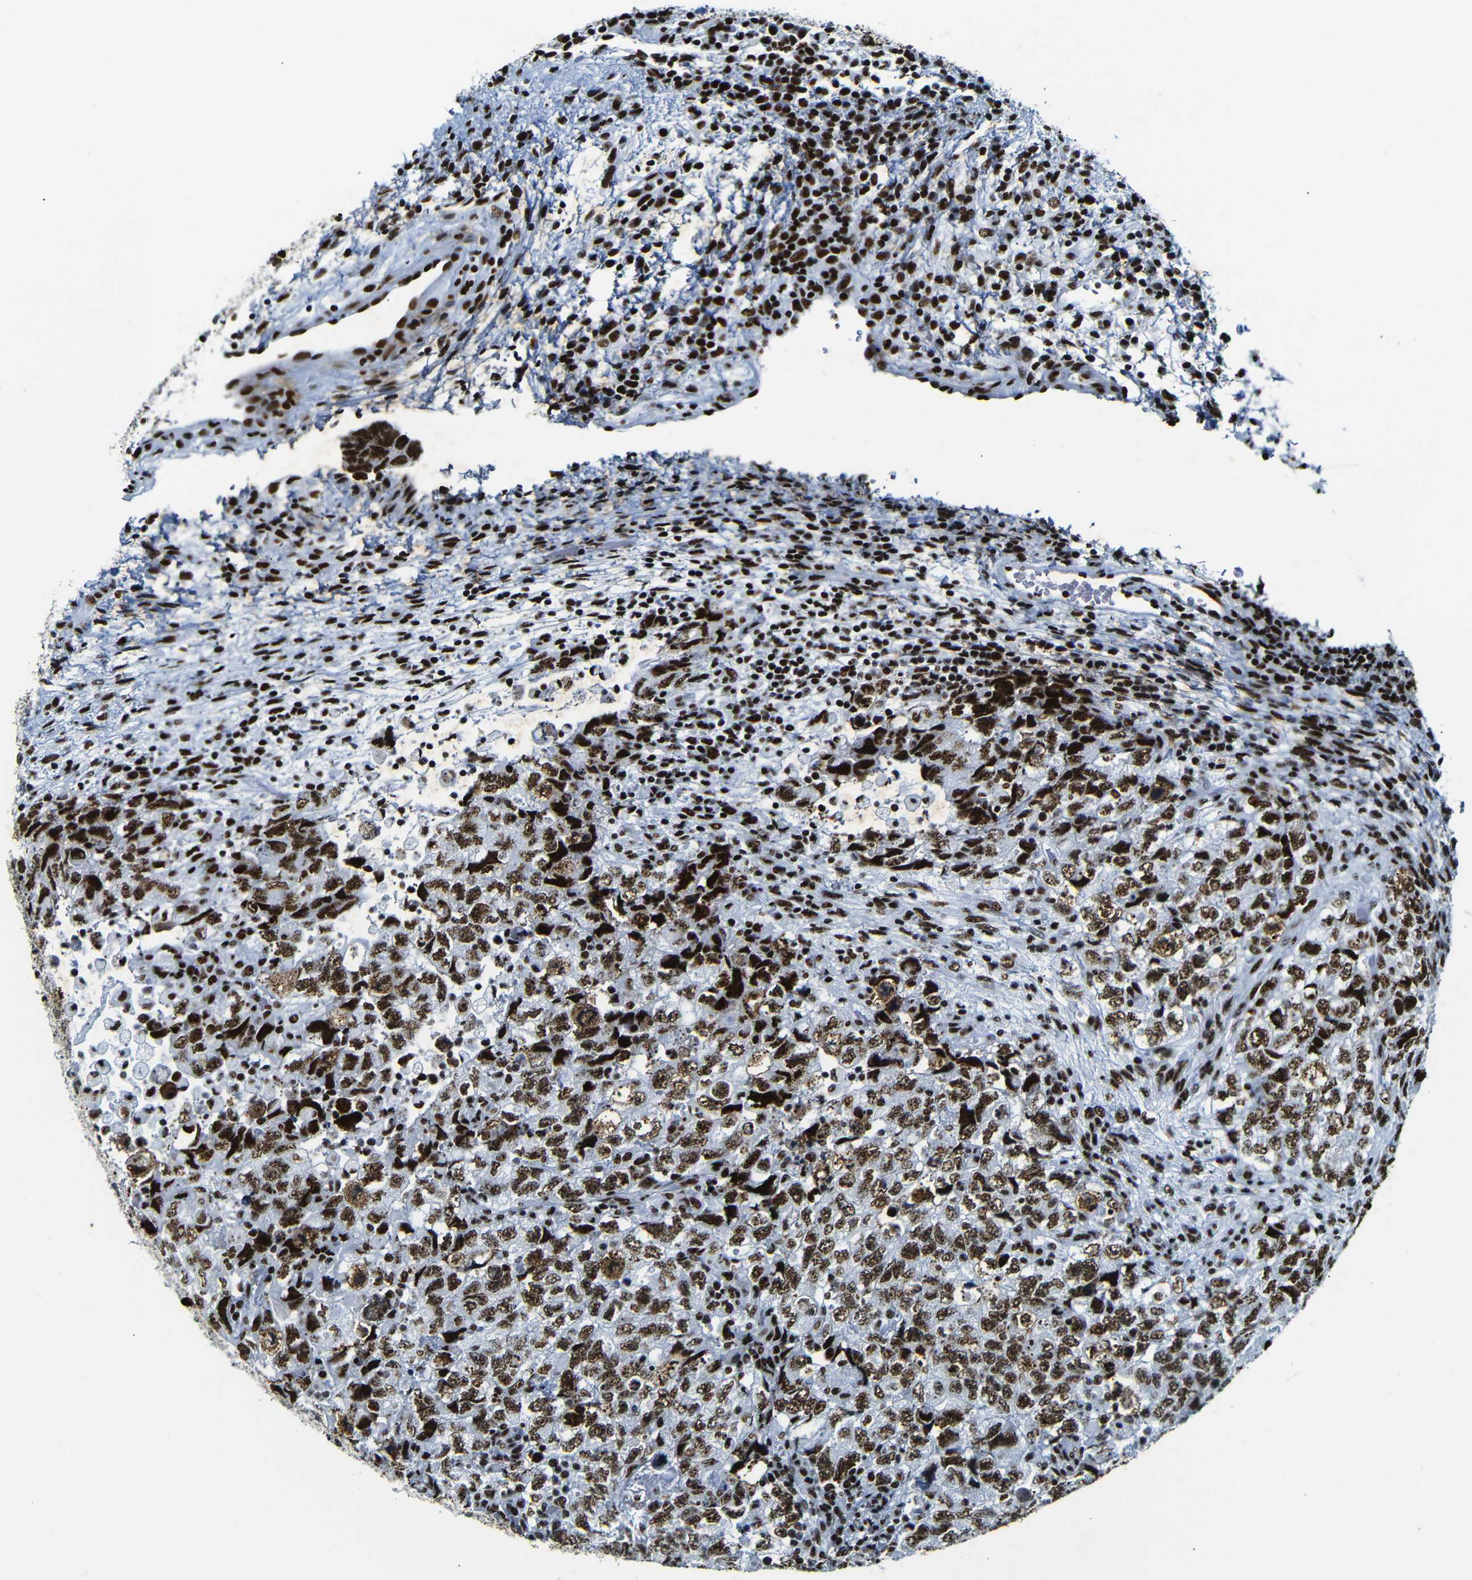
{"staining": {"intensity": "strong", "quantity": ">75%", "location": "nuclear"}, "tissue": "testis cancer", "cell_type": "Tumor cells", "image_type": "cancer", "snomed": [{"axis": "morphology", "description": "Carcinoma, Embryonal, NOS"}, {"axis": "topography", "description": "Testis"}], "caption": "Immunohistochemical staining of human testis cancer shows high levels of strong nuclear staining in approximately >75% of tumor cells. The staining was performed using DAB to visualize the protein expression in brown, while the nuclei were stained in blue with hematoxylin (Magnification: 20x).", "gene": "SRSF1", "patient": {"sex": "male", "age": 36}}